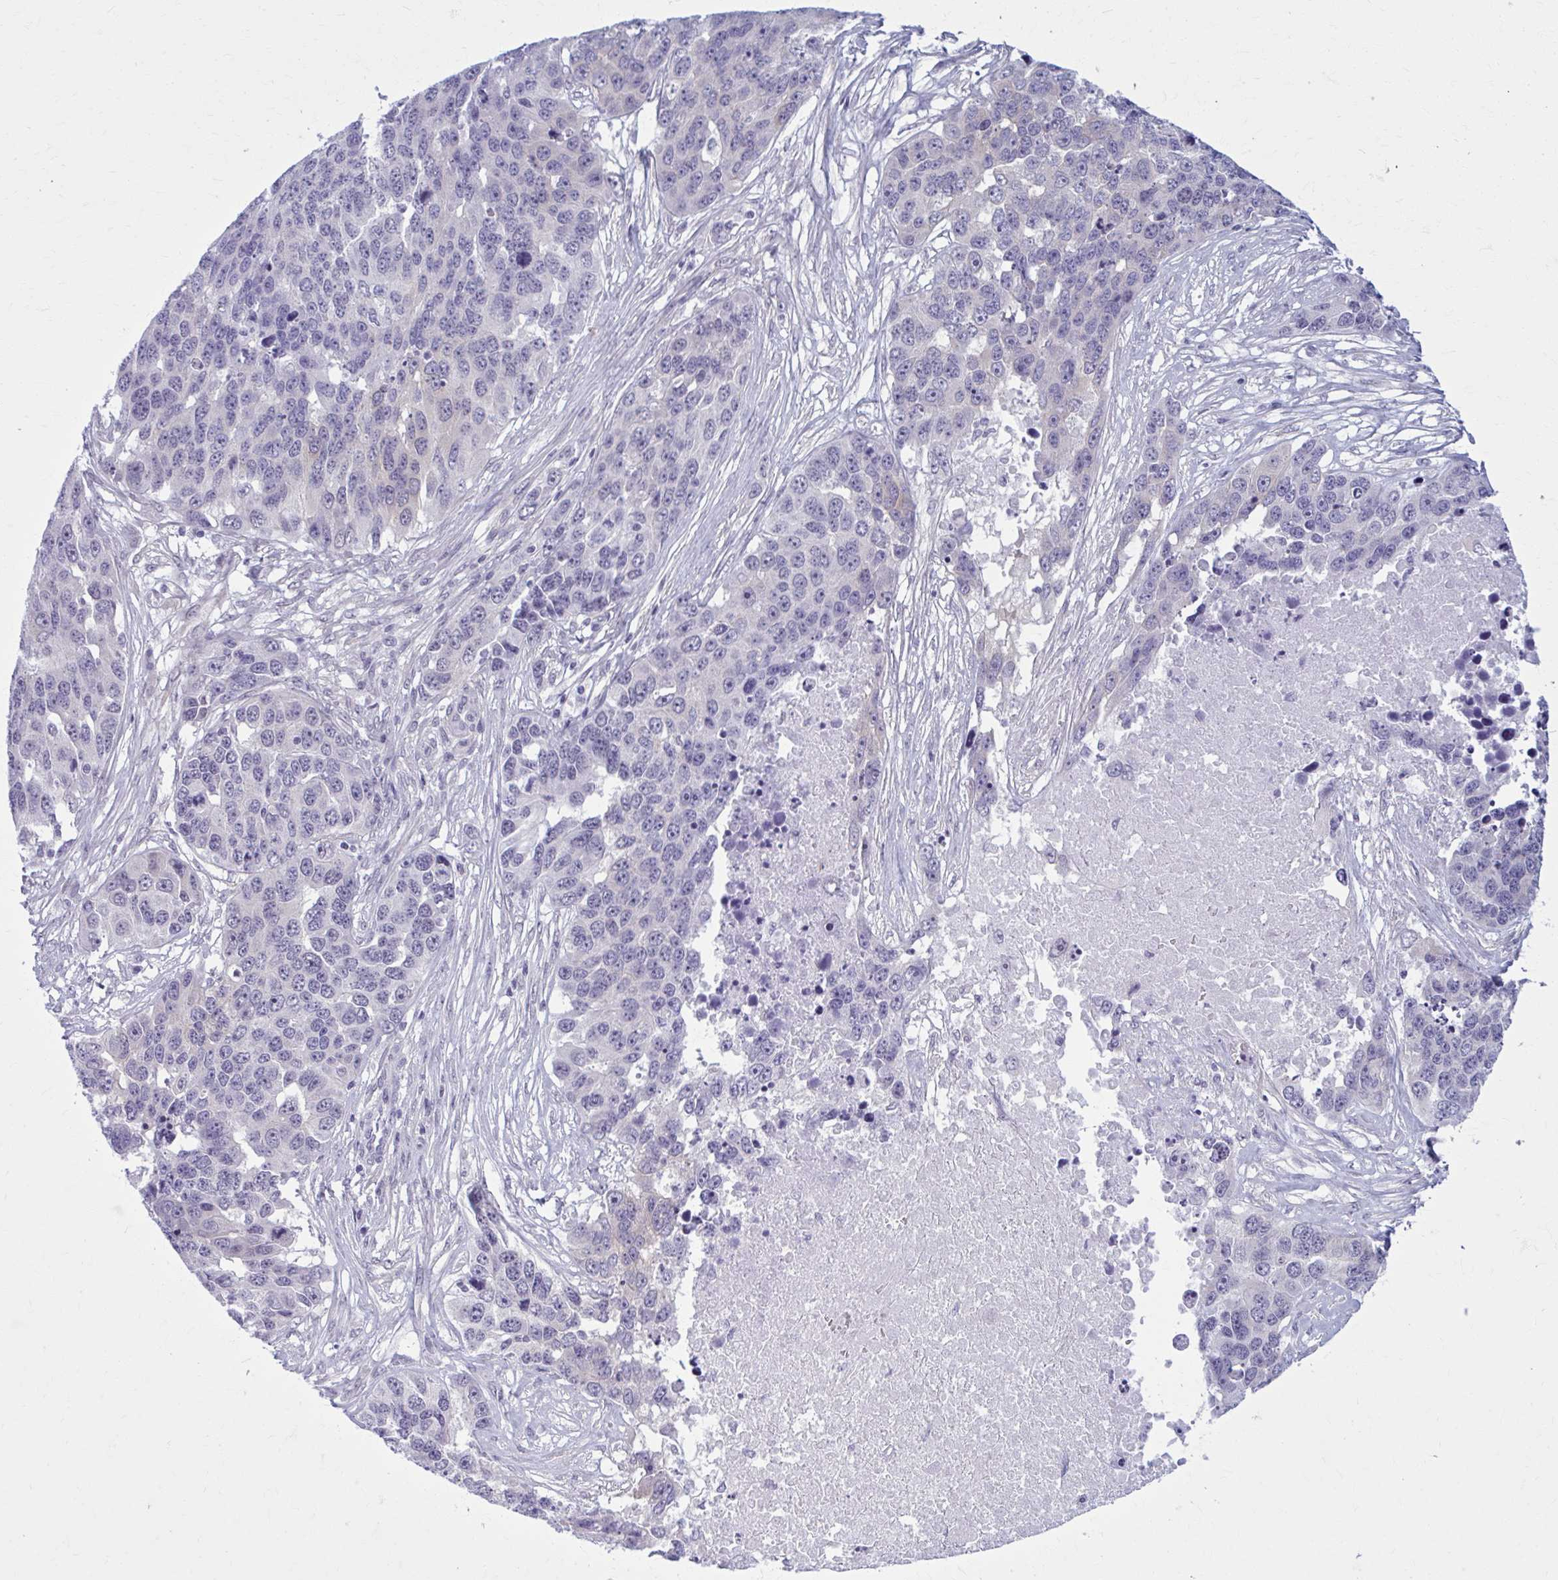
{"staining": {"intensity": "negative", "quantity": "none", "location": "none"}, "tissue": "ovarian cancer", "cell_type": "Tumor cells", "image_type": "cancer", "snomed": [{"axis": "morphology", "description": "Cystadenocarcinoma, serous, NOS"}, {"axis": "topography", "description": "Ovary"}], "caption": "The immunohistochemistry photomicrograph has no significant expression in tumor cells of ovarian serous cystadenocarcinoma tissue.", "gene": "NUMBL", "patient": {"sex": "female", "age": 76}}